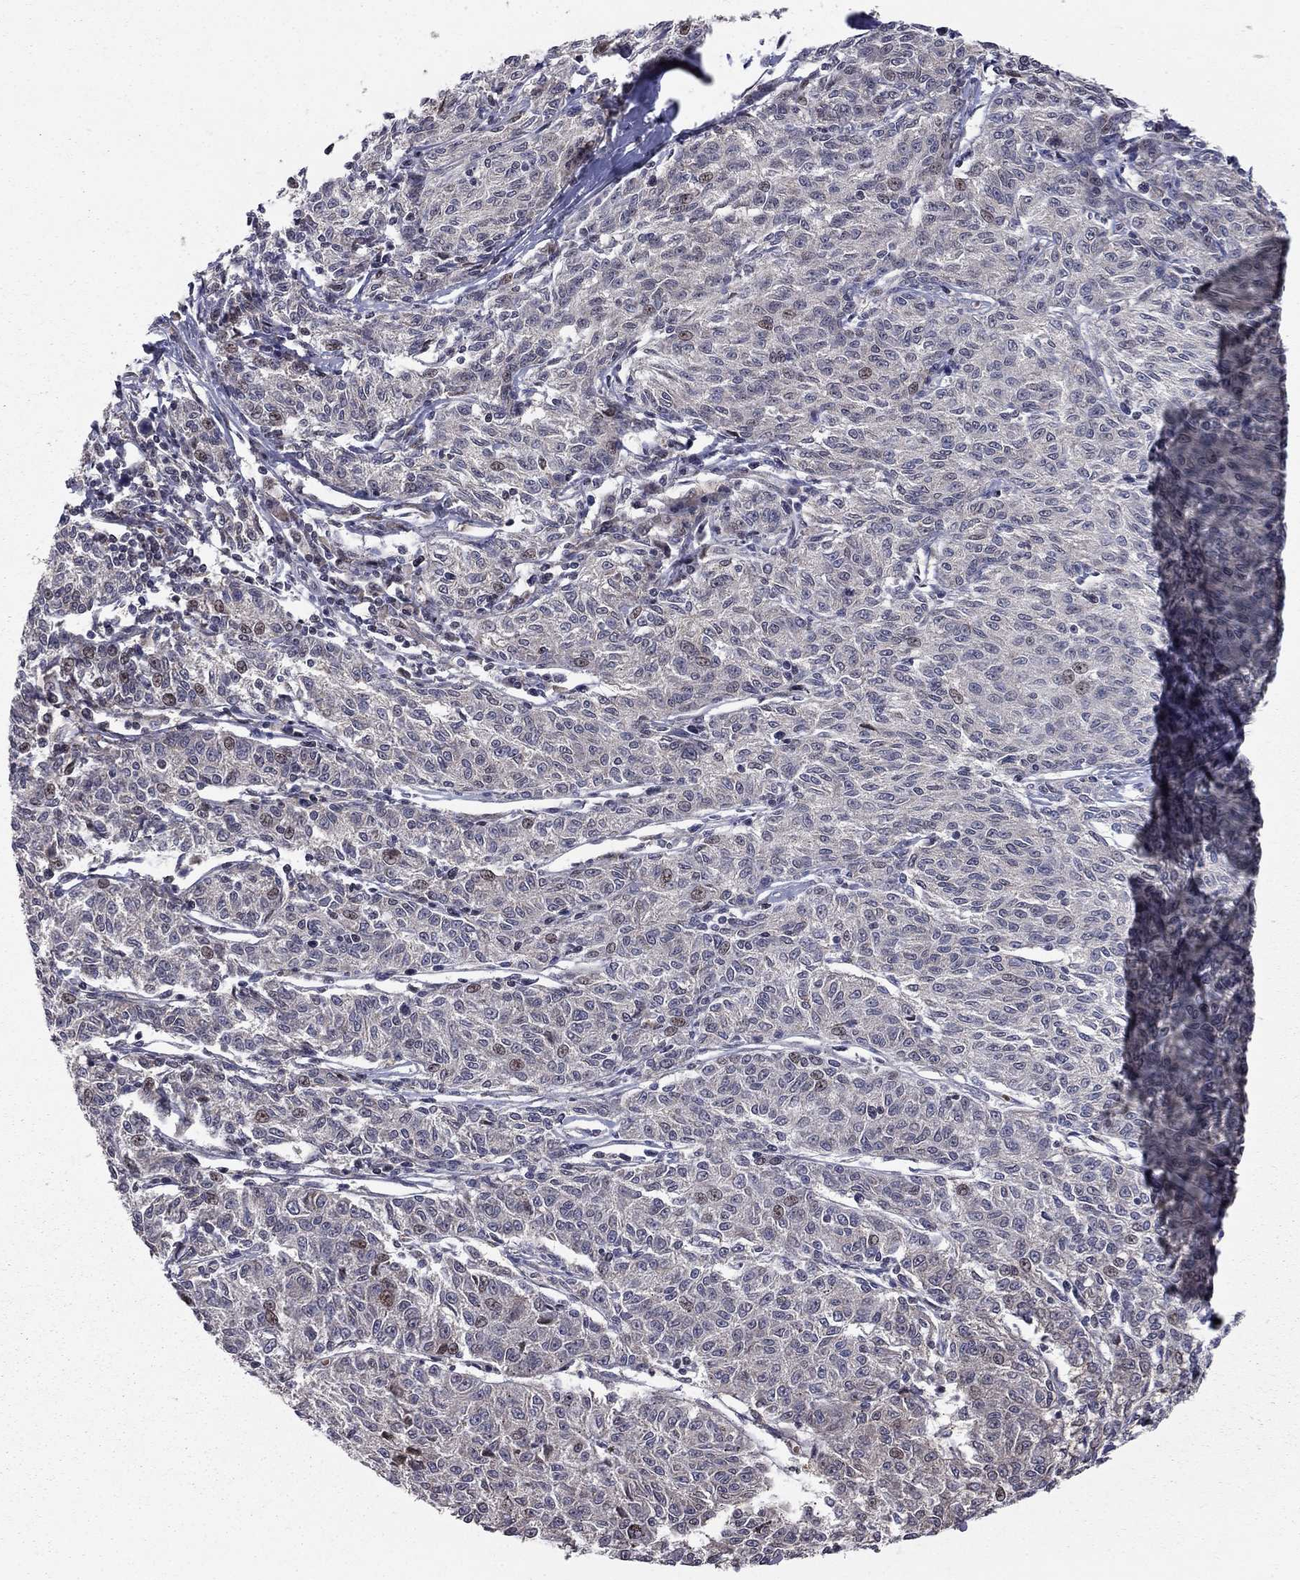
{"staining": {"intensity": "weak", "quantity": "<25%", "location": "nuclear"}, "tissue": "melanoma", "cell_type": "Tumor cells", "image_type": "cancer", "snomed": [{"axis": "morphology", "description": "Malignant melanoma, NOS"}, {"axis": "topography", "description": "Skin"}], "caption": "Protein analysis of melanoma demonstrates no significant positivity in tumor cells. (DAB IHC with hematoxylin counter stain).", "gene": "HDAC3", "patient": {"sex": "female", "age": 72}}